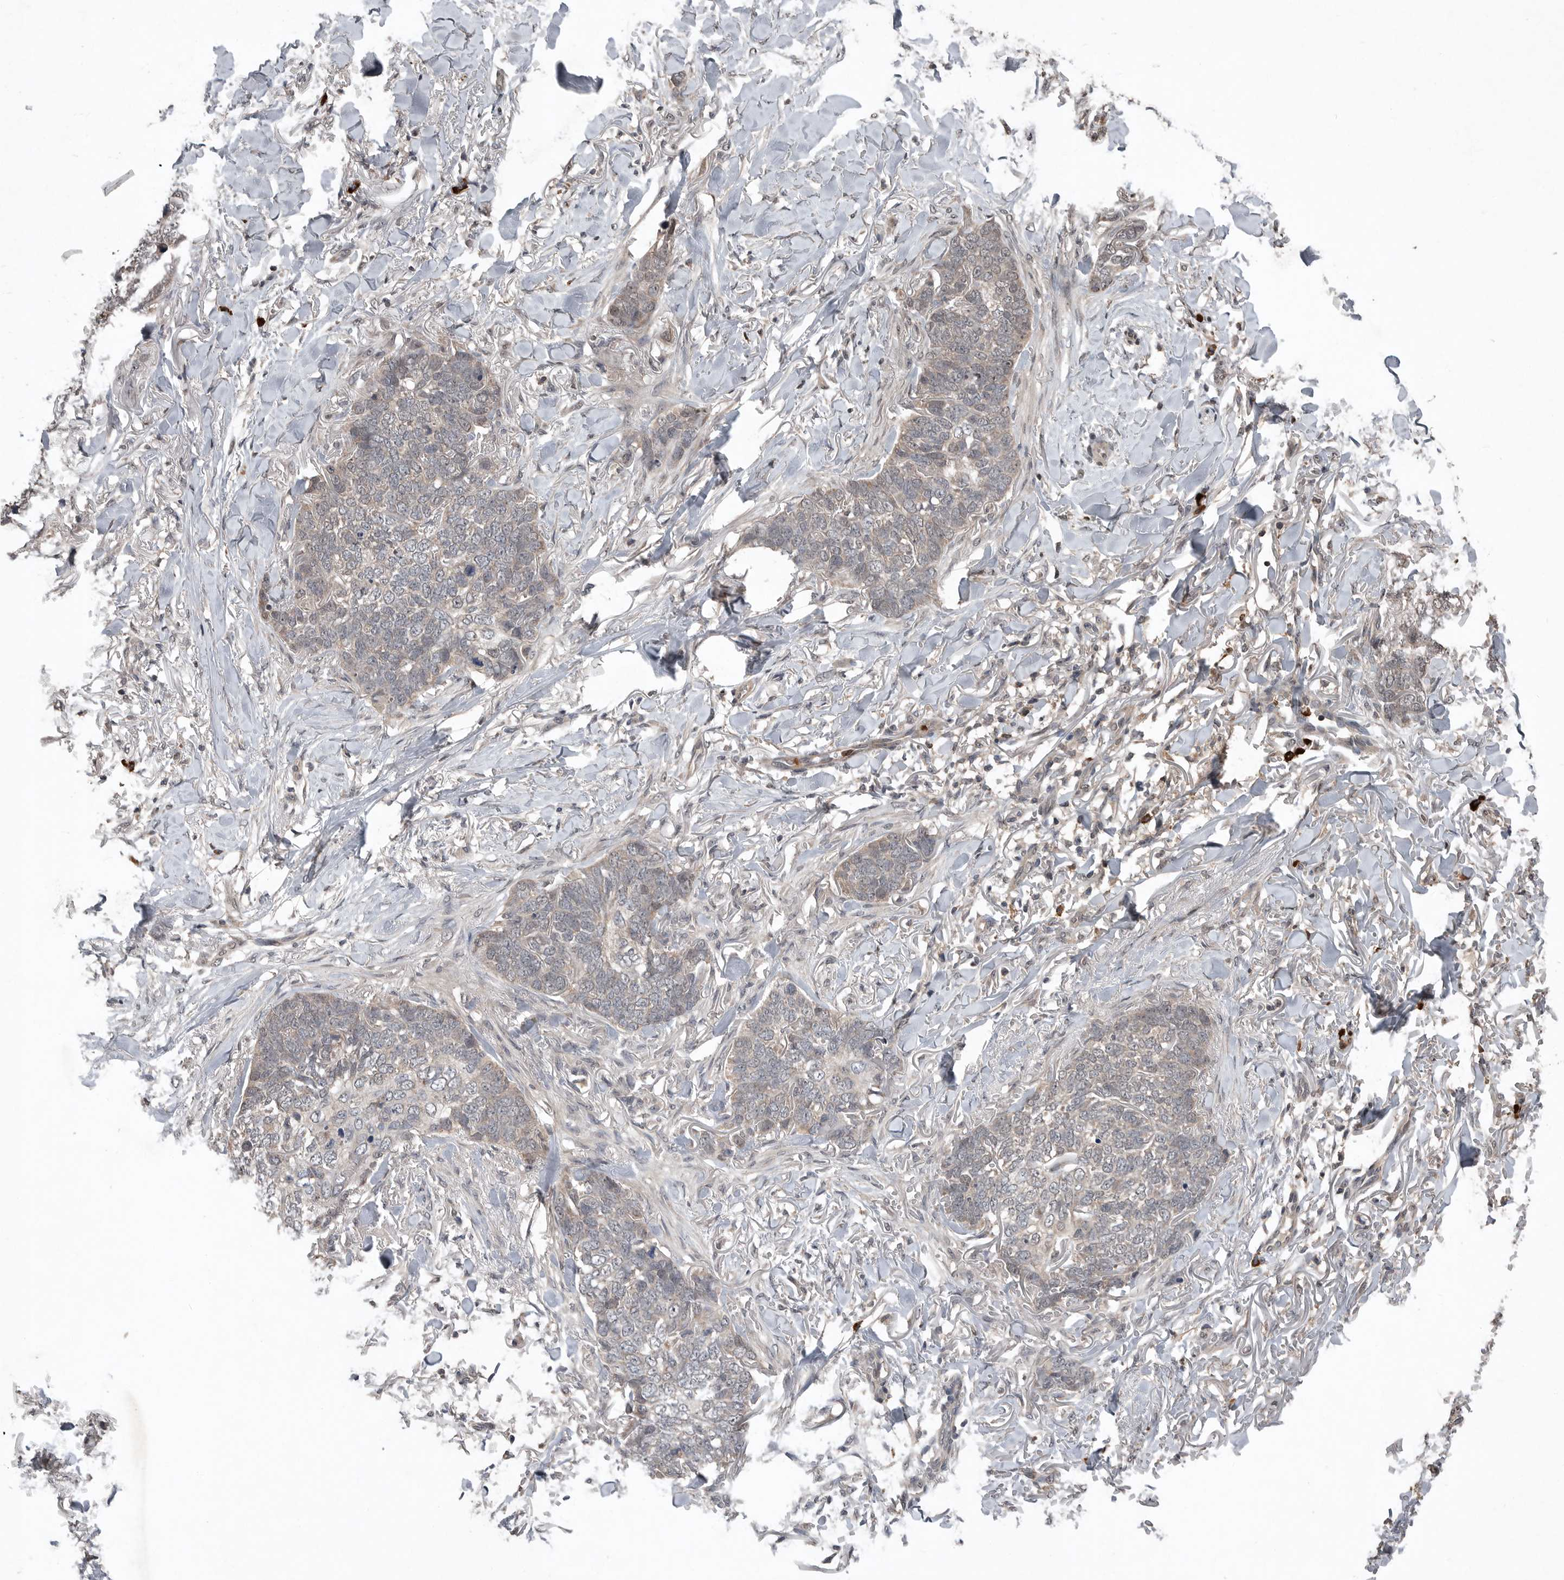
{"staining": {"intensity": "negative", "quantity": "none", "location": "none"}, "tissue": "skin cancer", "cell_type": "Tumor cells", "image_type": "cancer", "snomed": [{"axis": "morphology", "description": "Normal tissue, NOS"}, {"axis": "morphology", "description": "Basal cell carcinoma"}, {"axis": "topography", "description": "Skin"}], "caption": "High power microscopy micrograph of an immunohistochemistry photomicrograph of skin basal cell carcinoma, revealing no significant expression in tumor cells. (DAB immunohistochemistry visualized using brightfield microscopy, high magnification).", "gene": "SCP2", "patient": {"sex": "male", "age": 77}}